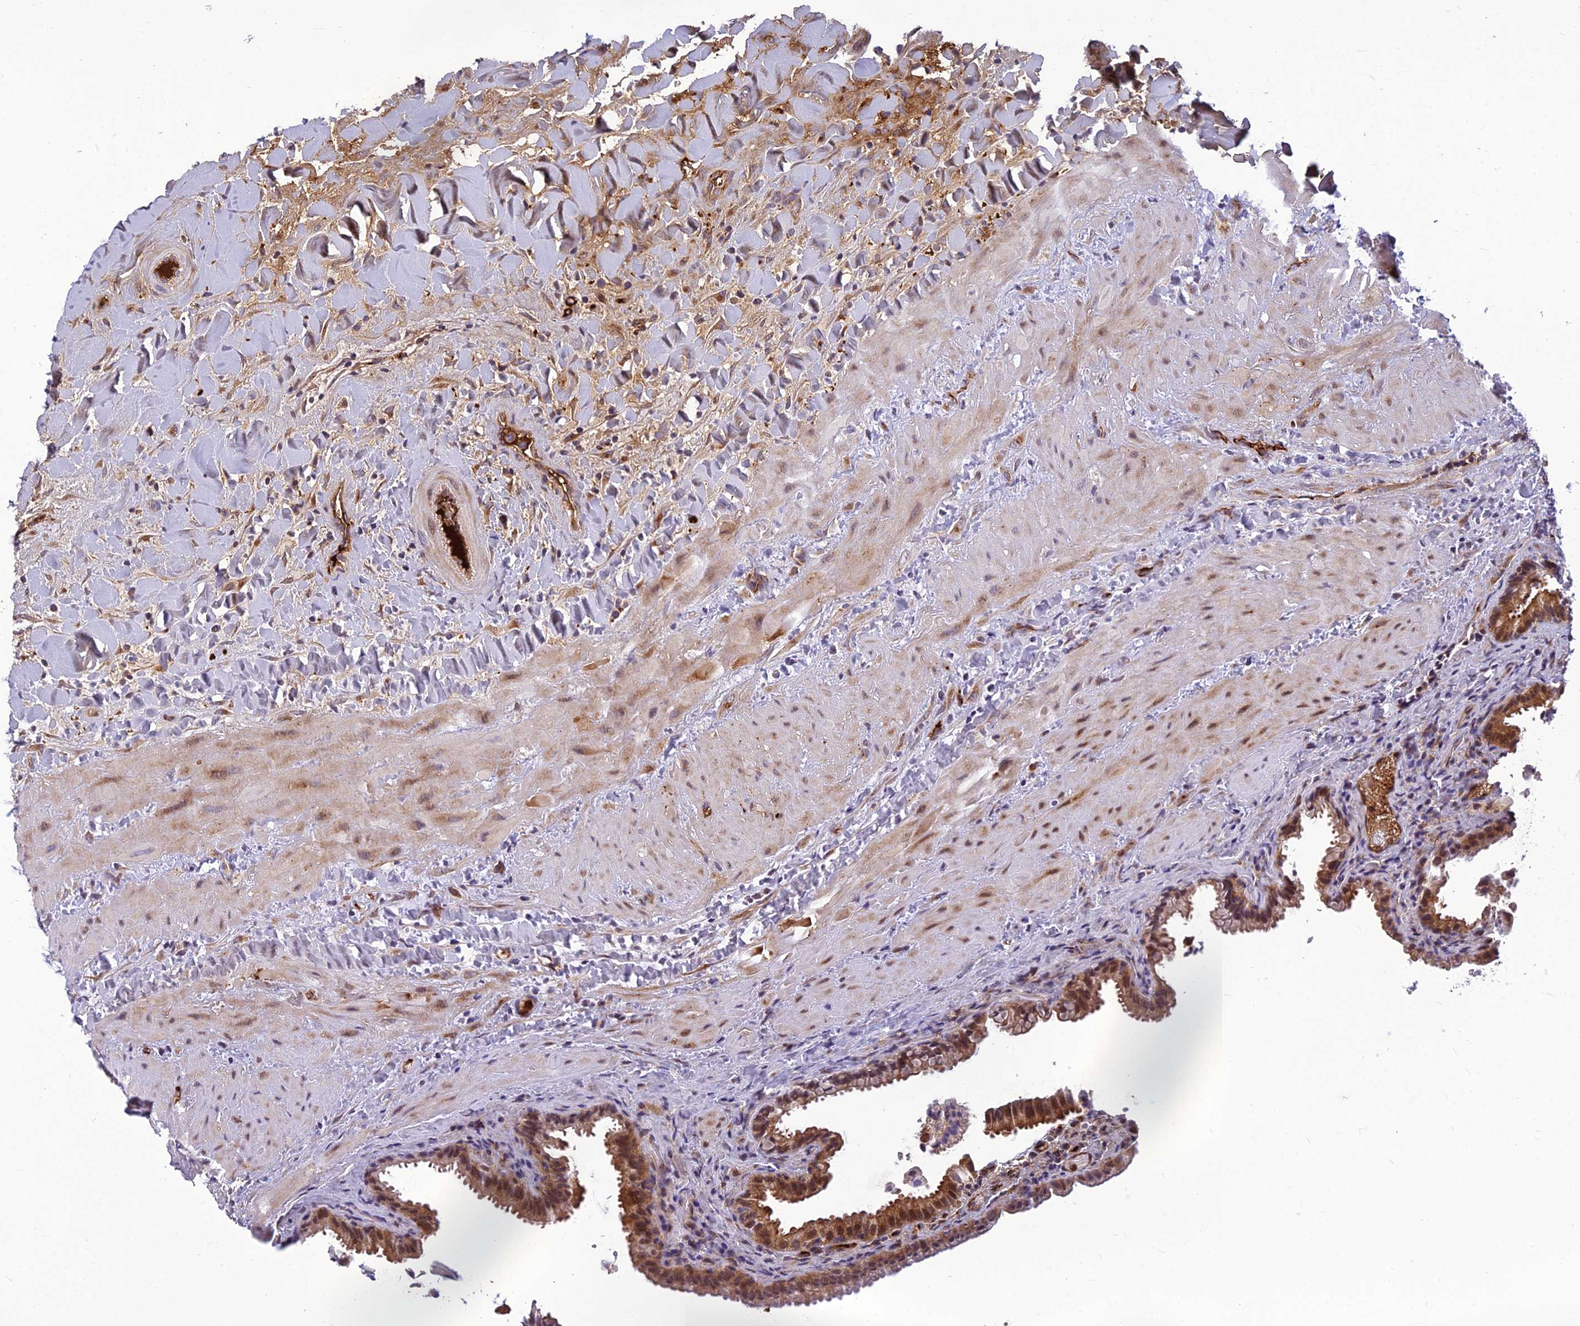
{"staining": {"intensity": "moderate", "quantity": "25%-75%", "location": "cytoplasmic/membranous,nuclear"}, "tissue": "gallbladder", "cell_type": "Glandular cells", "image_type": "normal", "snomed": [{"axis": "morphology", "description": "Normal tissue, NOS"}, {"axis": "topography", "description": "Gallbladder"}], "caption": "The immunohistochemical stain highlights moderate cytoplasmic/membranous,nuclear expression in glandular cells of benign gallbladder.", "gene": "CLEC11A", "patient": {"sex": "male", "age": 24}}